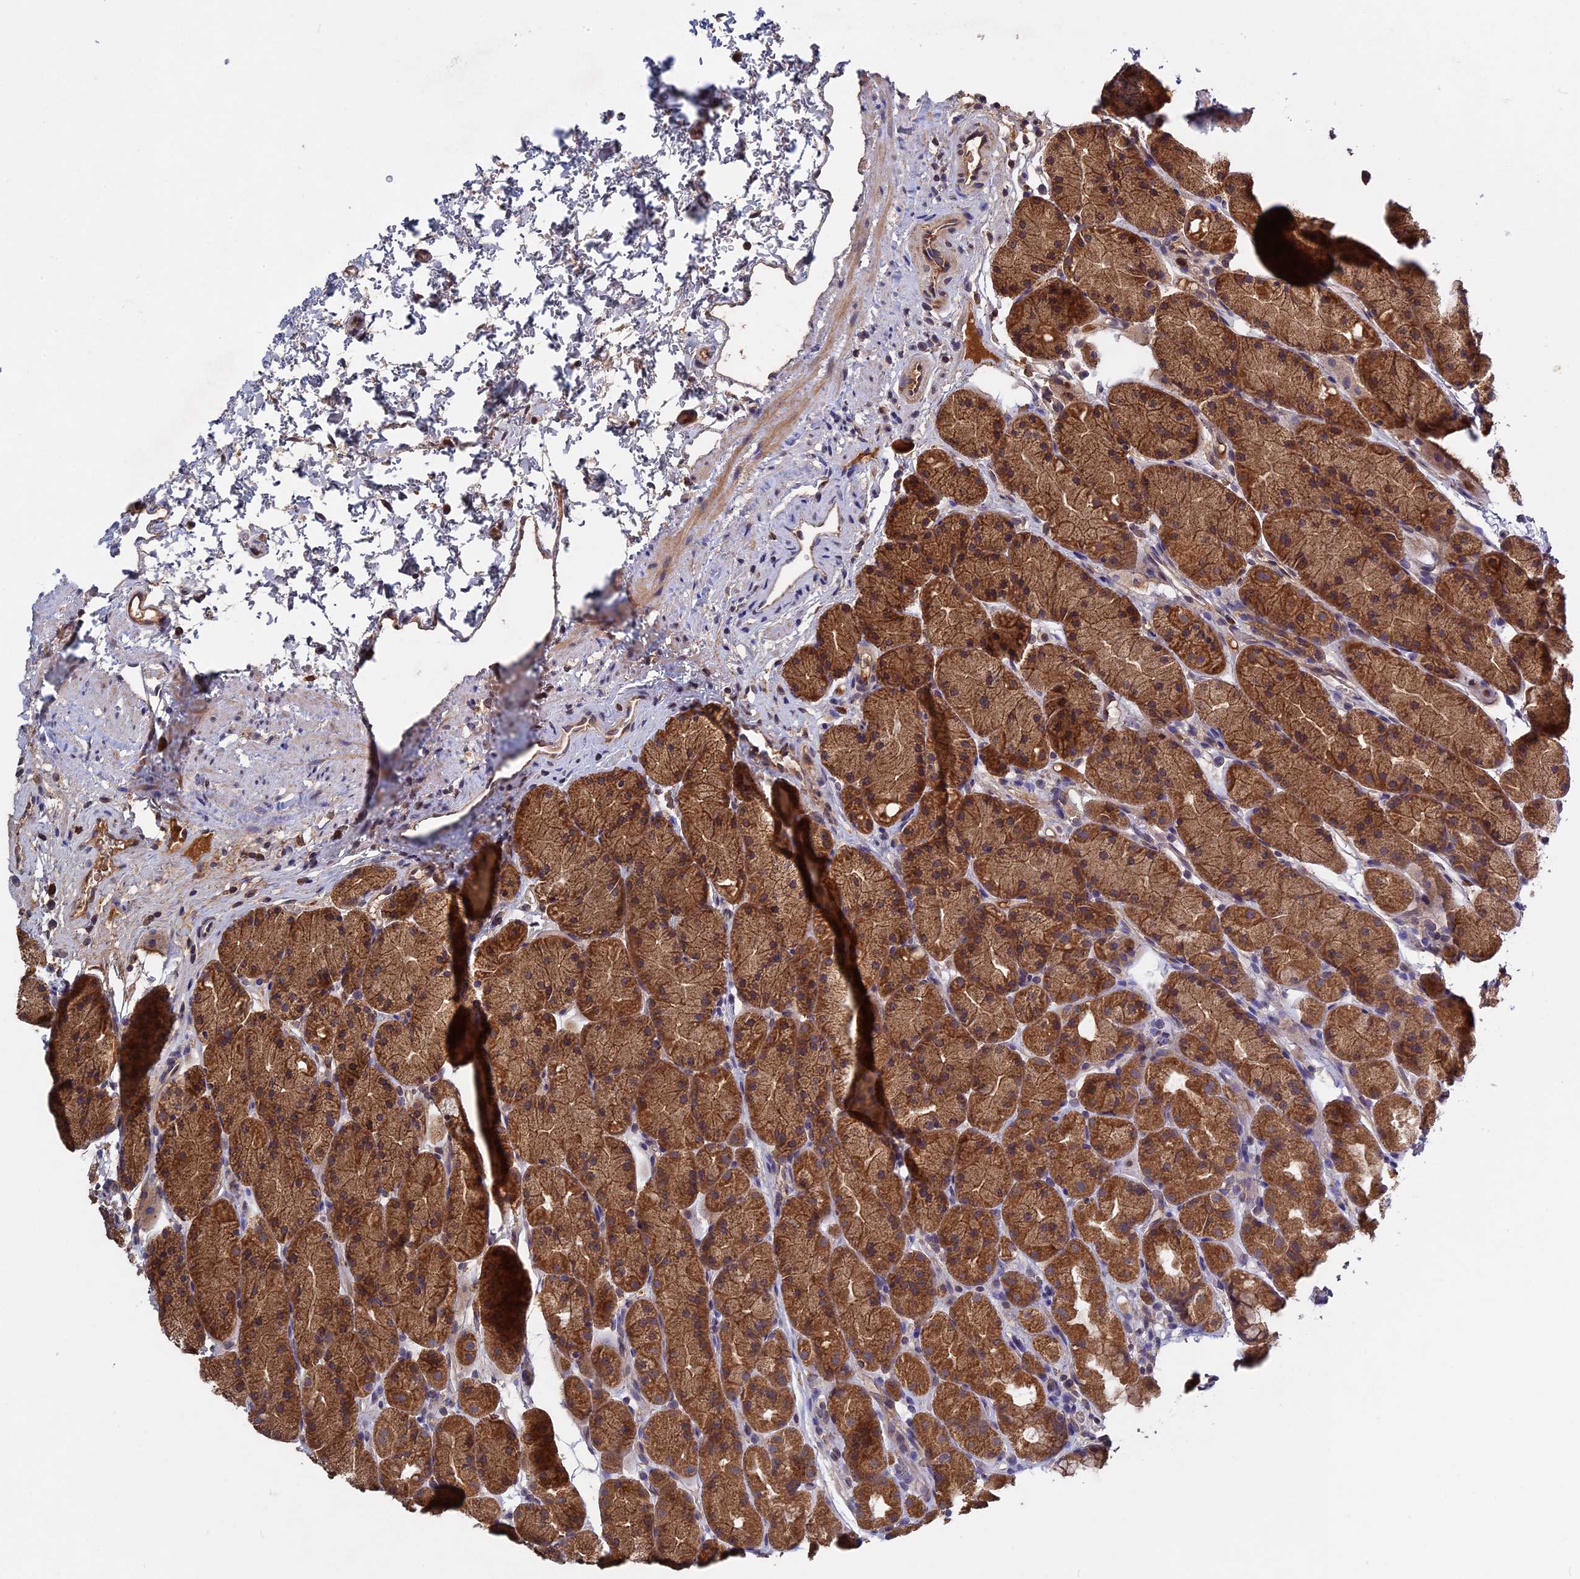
{"staining": {"intensity": "strong", "quantity": ">75%", "location": "cytoplasmic/membranous"}, "tissue": "stomach", "cell_type": "Glandular cells", "image_type": "normal", "snomed": [{"axis": "morphology", "description": "Normal tissue, NOS"}, {"axis": "topography", "description": "Stomach, upper"}, {"axis": "topography", "description": "Stomach"}], "caption": "IHC staining of unremarkable stomach, which demonstrates high levels of strong cytoplasmic/membranous staining in approximately >75% of glandular cells indicating strong cytoplasmic/membranous protein positivity. The staining was performed using DAB (3,3'-diaminobenzidine) (brown) for protein detection and nuclei were counterstained in hematoxylin (blue).", "gene": "RAB15", "patient": {"sex": "male", "age": 47}}